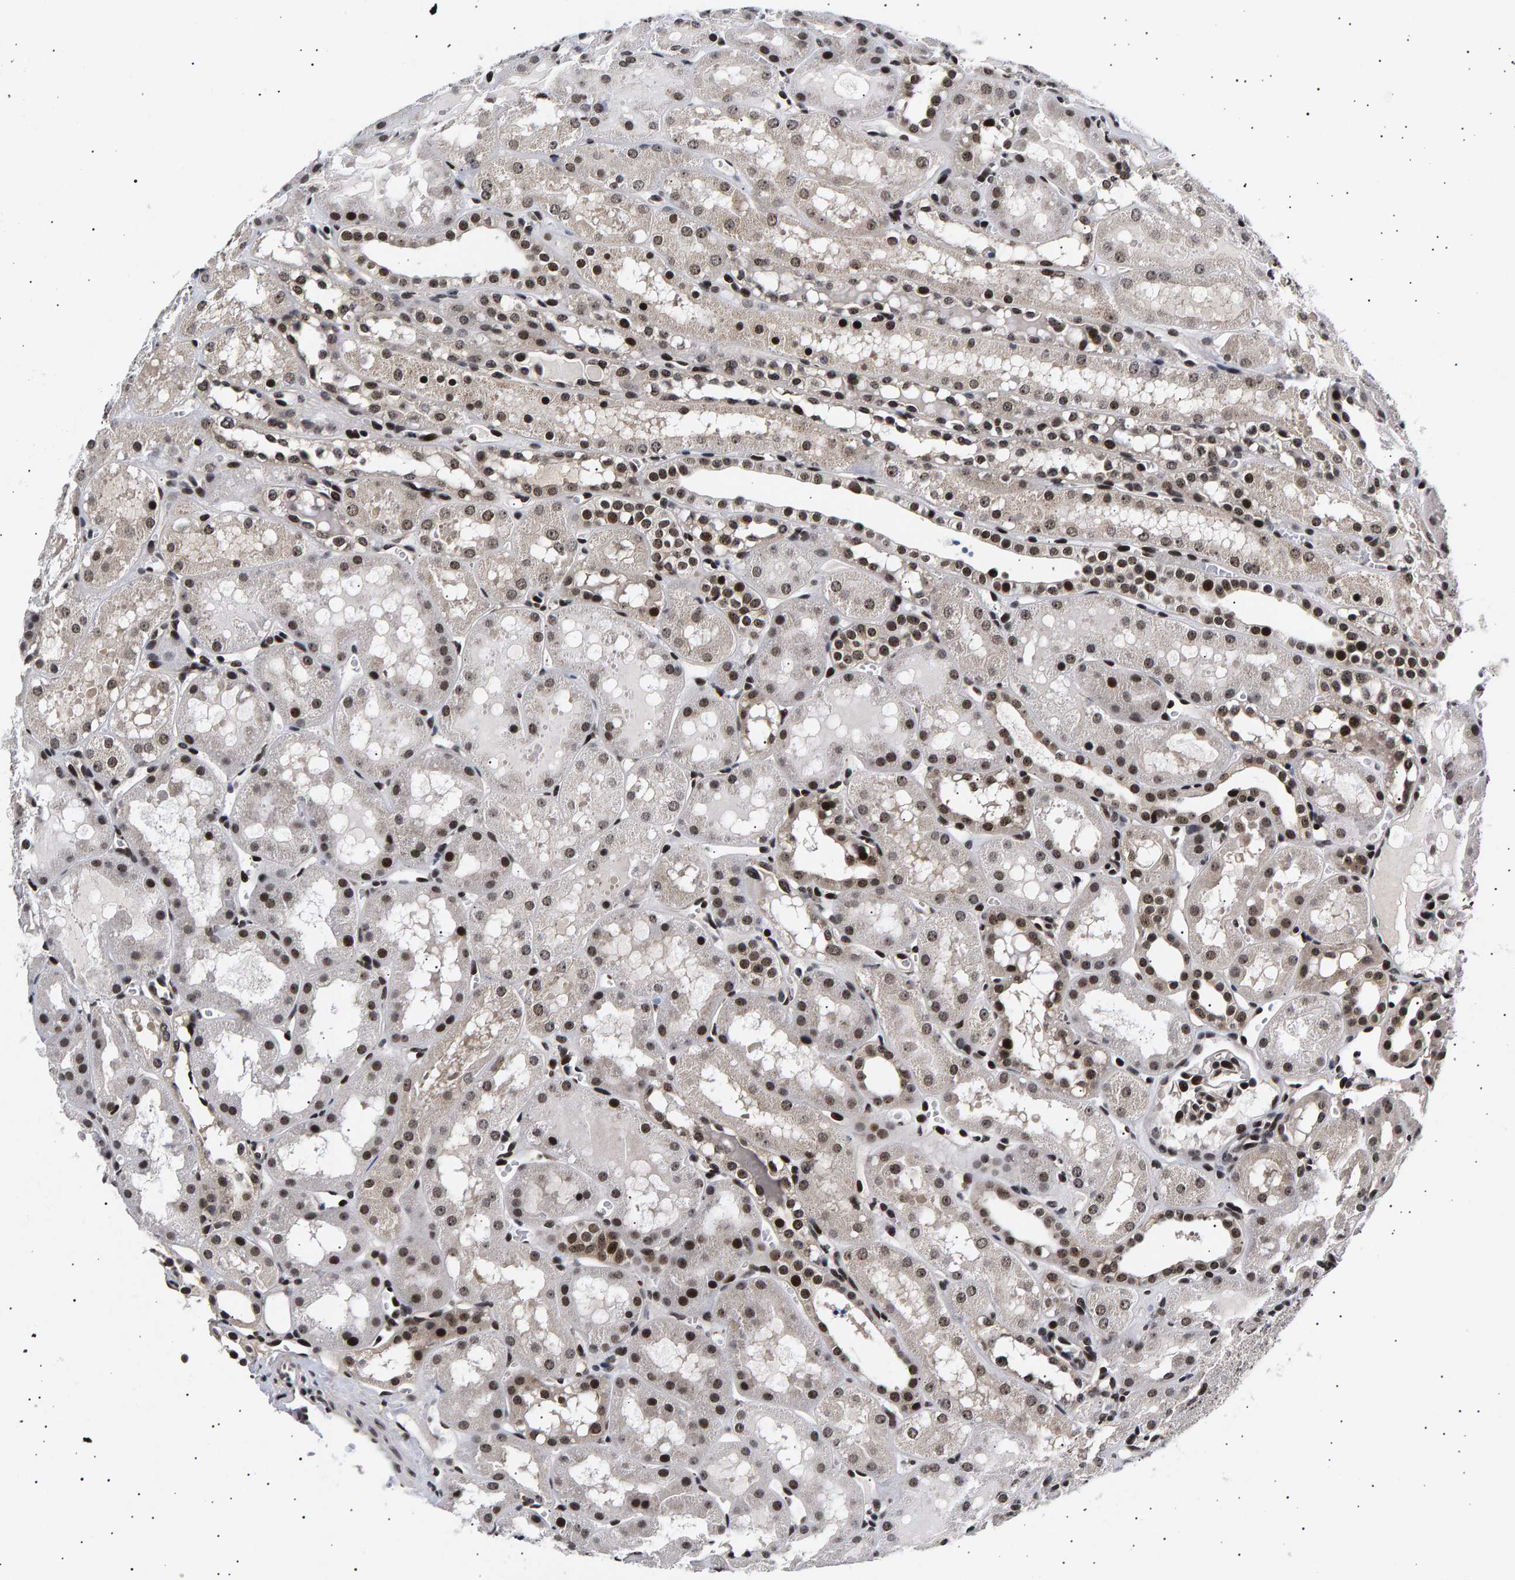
{"staining": {"intensity": "strong", "quantity": ">75%", "location": "nuclear"}, "tissue": "kidney", "cell_type": "Cells in glomeruli", "image_type": "normal", "snomed": [{"axis": "morphology", "description": "Normal tissue, NOS"}, {"axis": "topography", "description": "Kidney"}, {"axis": "topography", "description": "Urinary bladder"}], "caption": "Immunohistochemical staining of benign kidney demonstrates strong nuclear protein positivity in approximately >75% of cells in glomeruli.", "gene": "ANKRD40", "patient": {"sex": "male", "age": 16}}